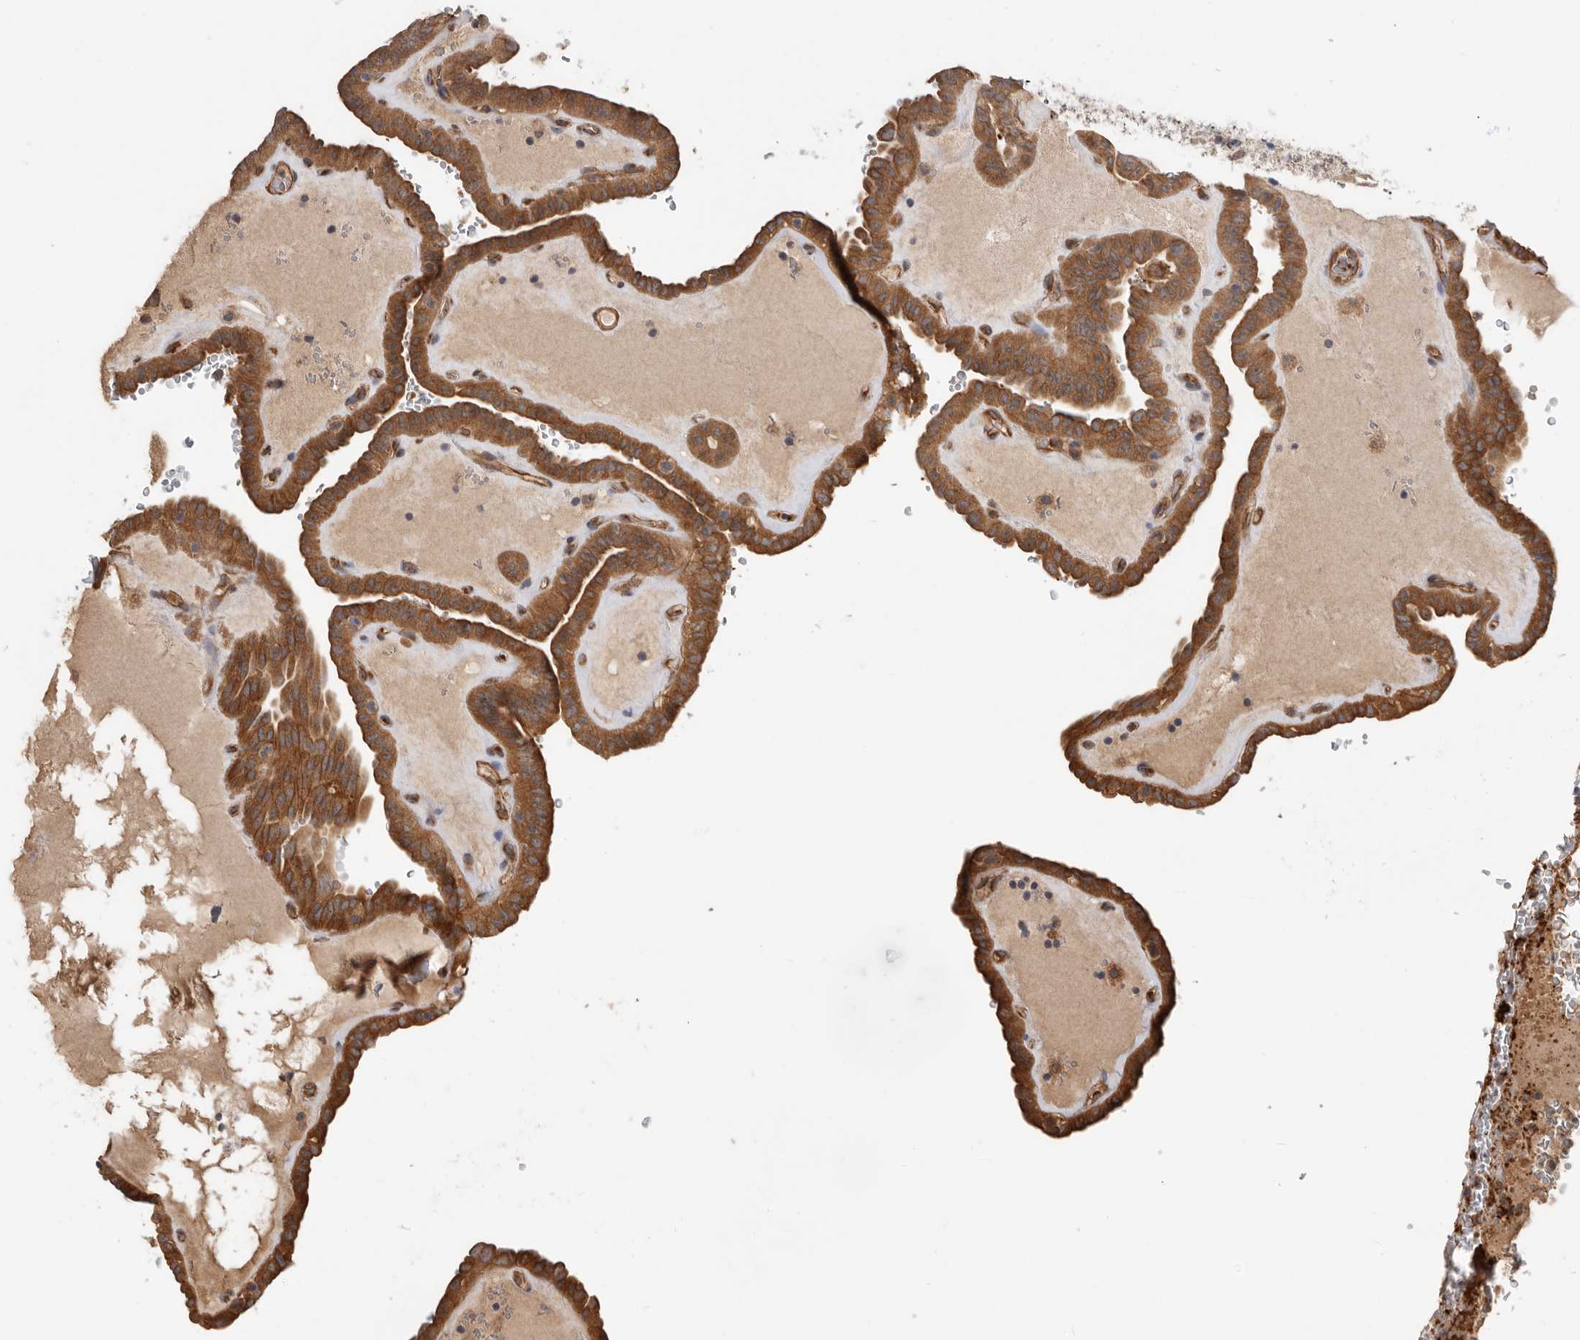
{"staining": {"intensity": "moderate", "quantity": ">75%", "location": "cytoplasmic/membranous"}, "tissue": "thyroid cancer", "cell_type": "Tumor cells", "image_type": "cancer", "snomed": [{"axis": "morphology", "description": "Papillary adenocarcinoma, NOS"}, {"axis": "topography", "description": "Thyroid gland"}], "caption": "A brown stain shows moderate cytoplasmic/membranous positivity of a protein in human papillary adenocarcinoma (thyroid) tumor cells.", "gene": "CDC42BPB", "patient": {"sex": "male", "age": 77}}